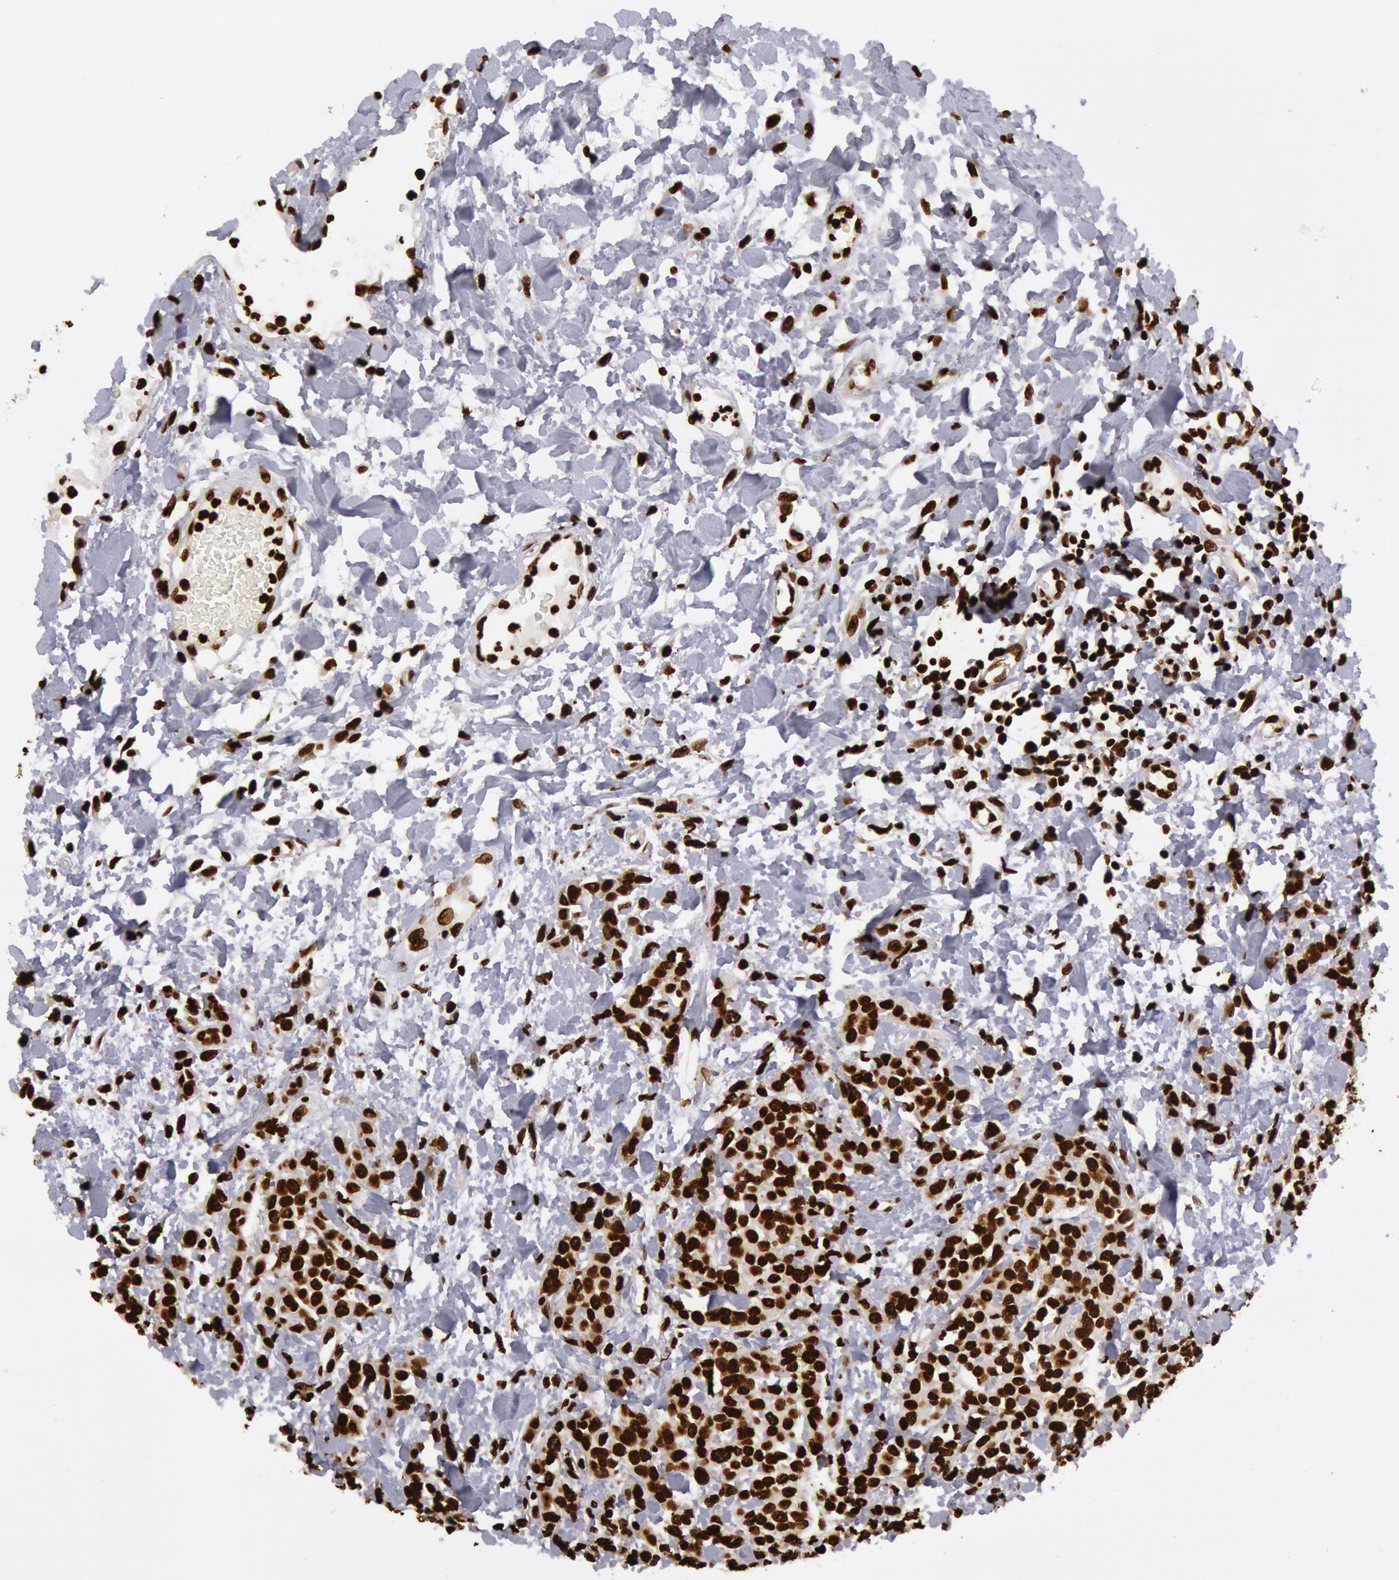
{"staining": {"intensity": "strong", "quantity": ">75%", "location": "nuclear"}, "tissue": "urothelial cancer", "cell_type": "Tumor cells", "image_type": "cancer", "snomed": [{"axis": "morphology", "description": "Urothelial carcinoma, High grade"}, {"axis": "topography", "description": "Urinary bladder"}], "caption": "About >75% of tumor cells in human urothelial carcinoma (high-grade) demonstrate strong nuclear protein positivity as visualized by brown immunohistochemical staining.", "gene": "H3-4", "patient": {"sex": "male", "age": 56}}